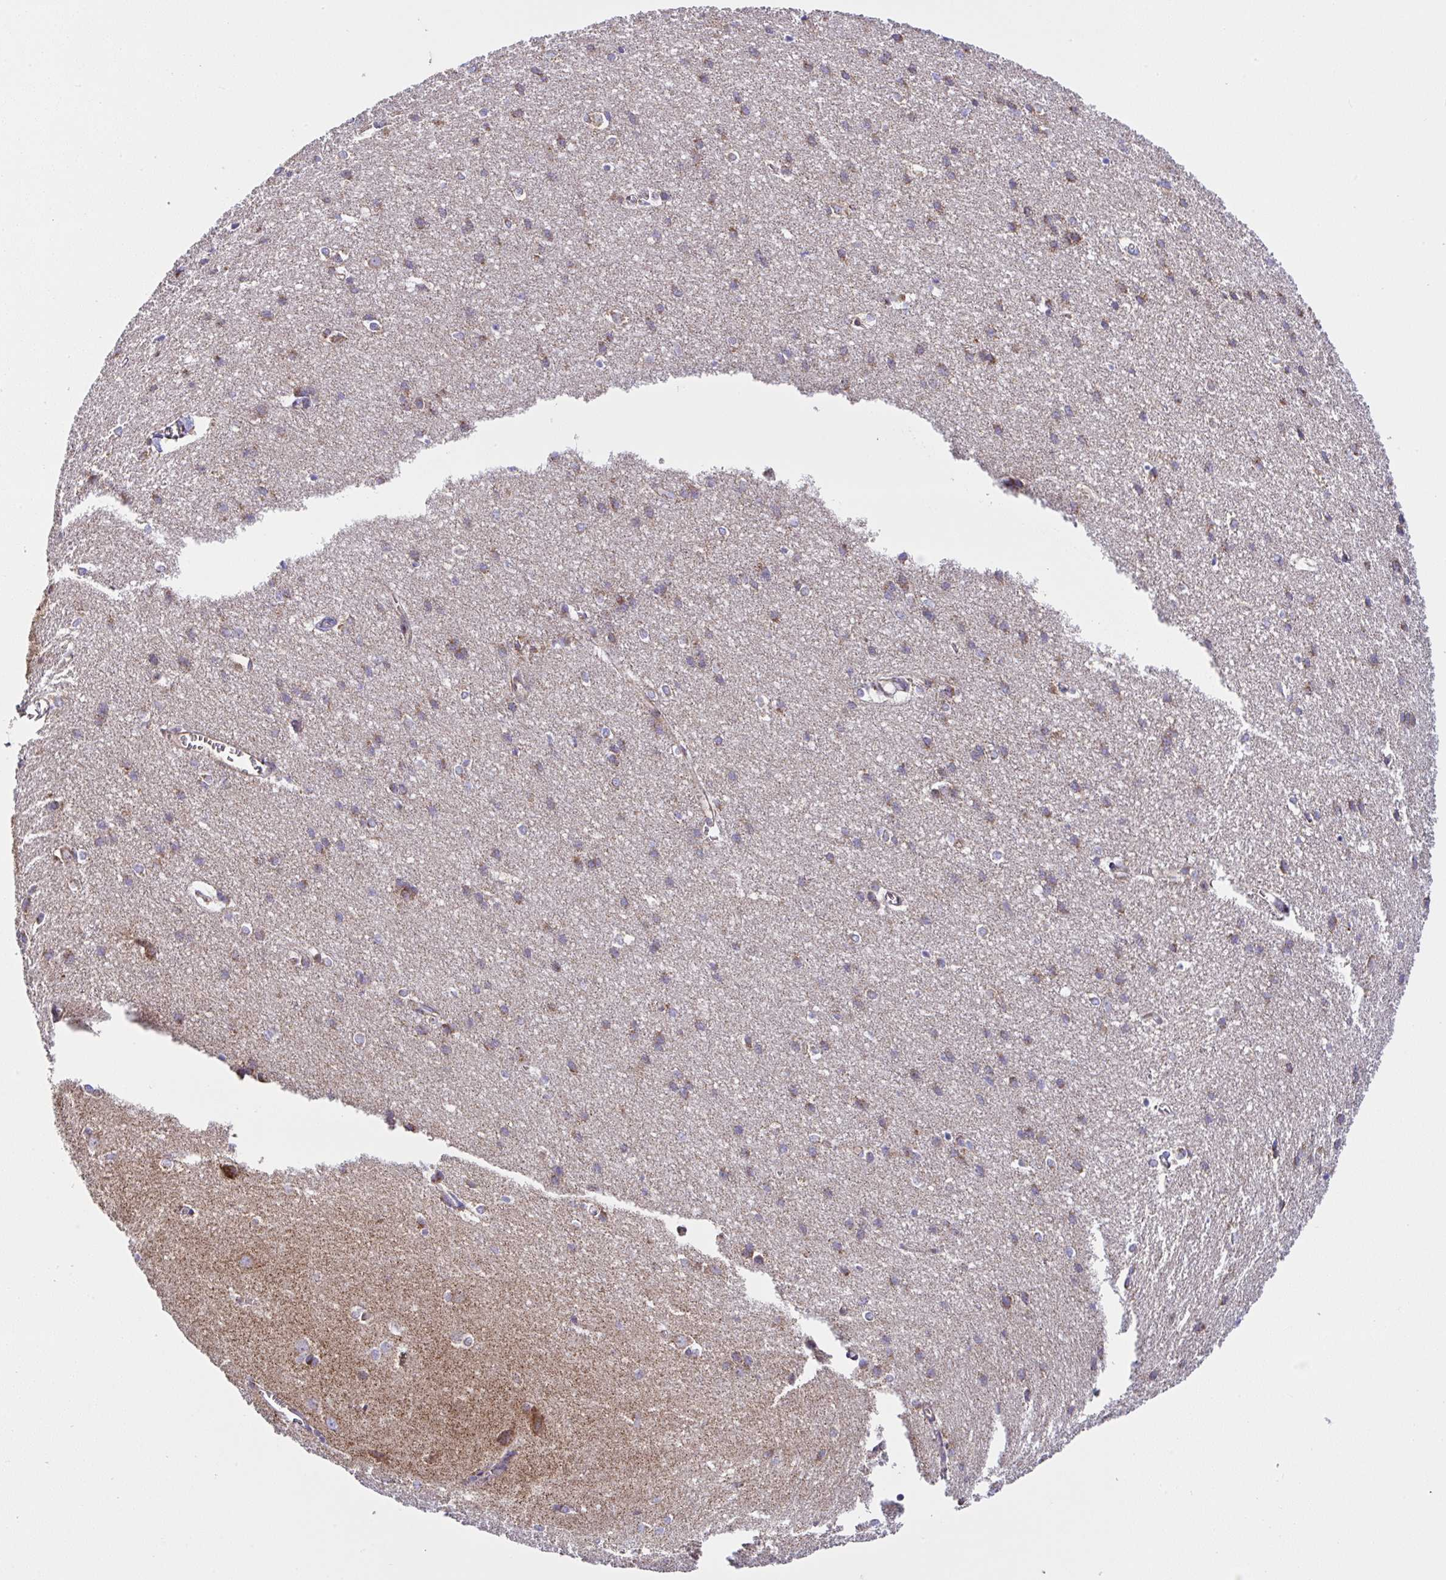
{"staining": {"intensity": "negative", "quantity": "none", "location": "none"}, "tissue": "cerebral cortex", "cell_type": "Endothelial cells", "image_type": "normal", "snomed": [{"axis": "morphology", "description": "Normal tissue, NOS"}, {"axis": "topography", "description": "Cerebral cortex"}], "caption": "Human cerebral cortex stained for a protein using IHC reveals no expression in endothelial cells.", "gene": "DOK7", "patient": {"sex": "male", "age": 37}}